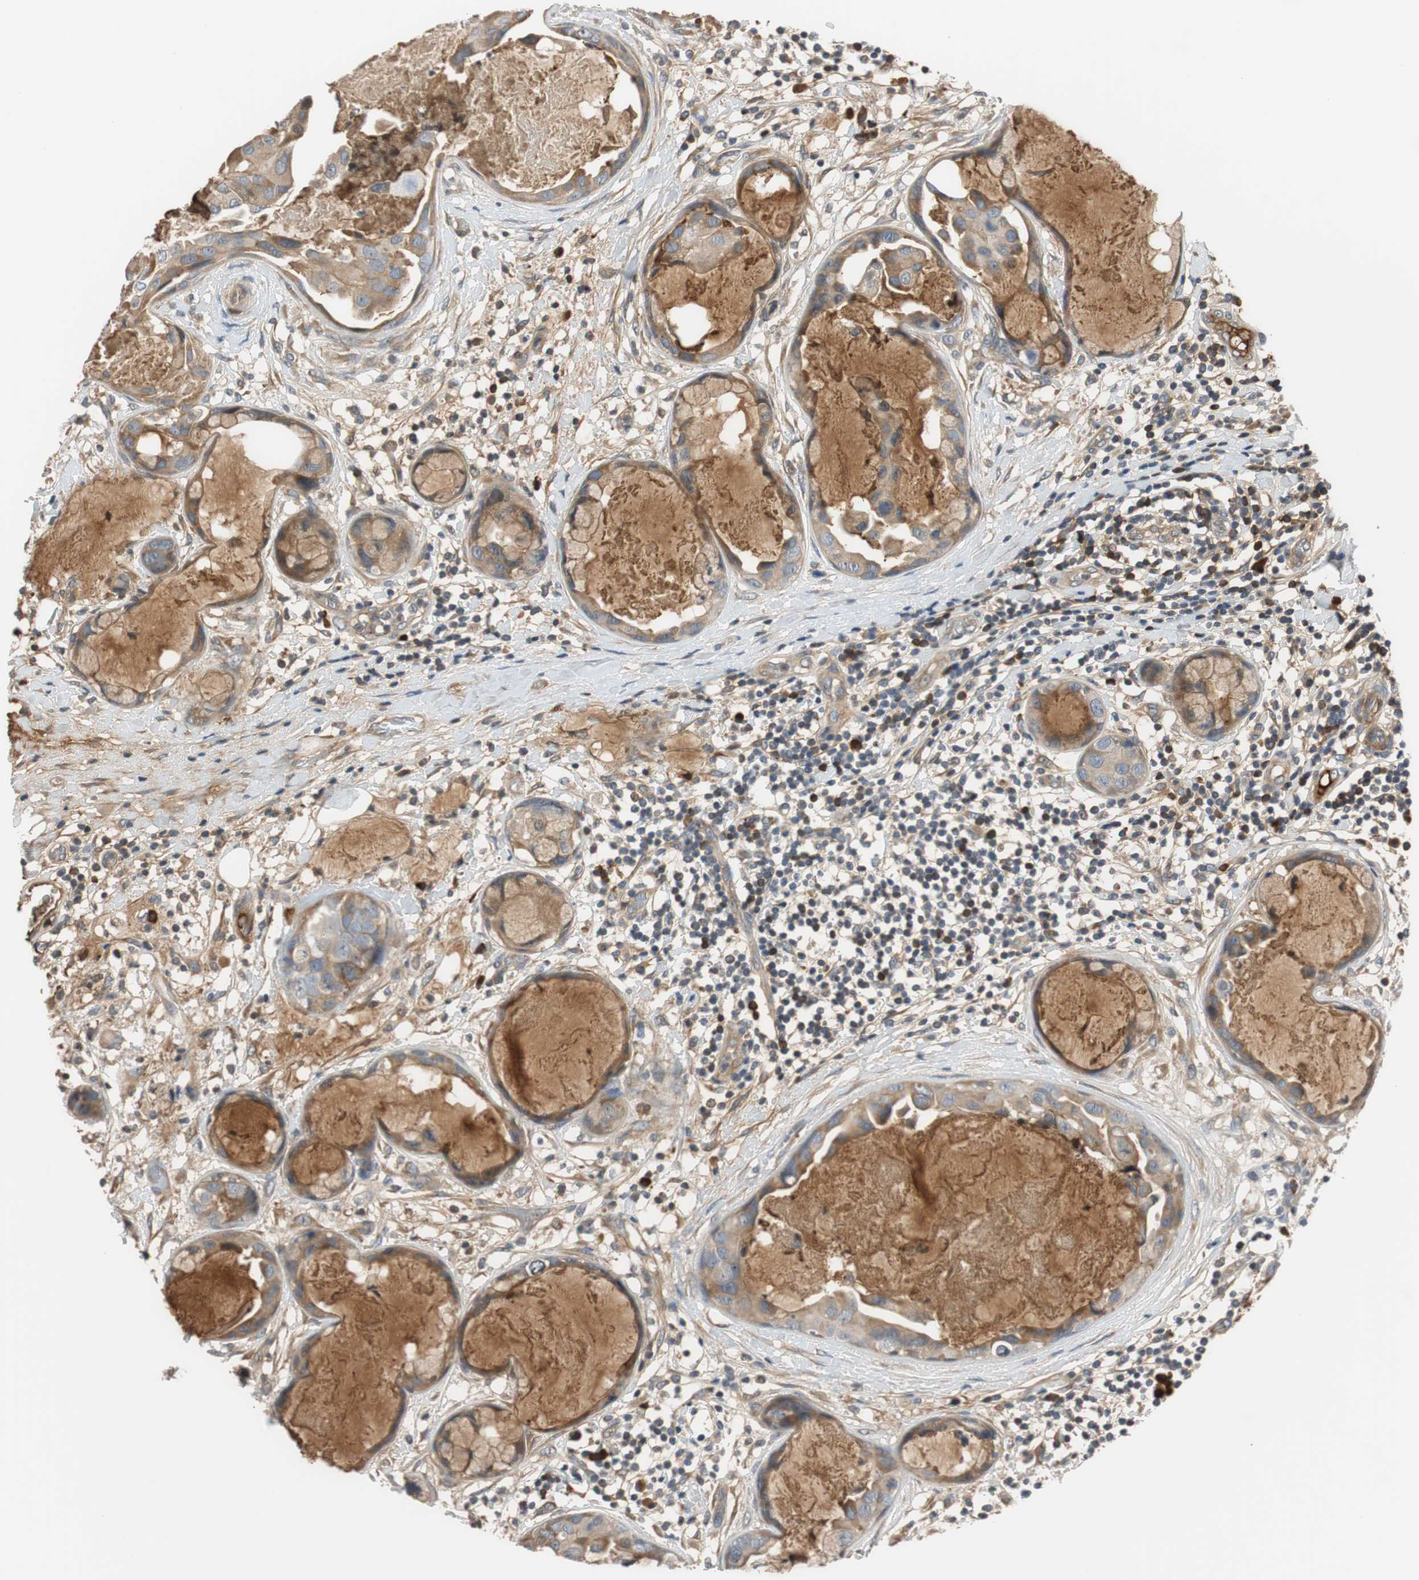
{"staining": {"intensity": "weak", "quantity": ">75%", "location": "cytoplasmic/membranous"}, "tissue": "breast cancer", "cell_type": "Tumor cells", "image_type": "cancer", "snomed": [{"axis": "morphology", "description": "Duct carcinoma"}, {"axis": "topography", "description": "Breast"}], "caption": "Immunohistochemistry (IHC) photomicrograph of human breast cancer stained for a protein (brown), which exhibits low levels of weak cytoplasmic/membranous expression in about >75% of tumor cells.", "gene": "C4A", "patient": {"sex": "female", "age": 40}}